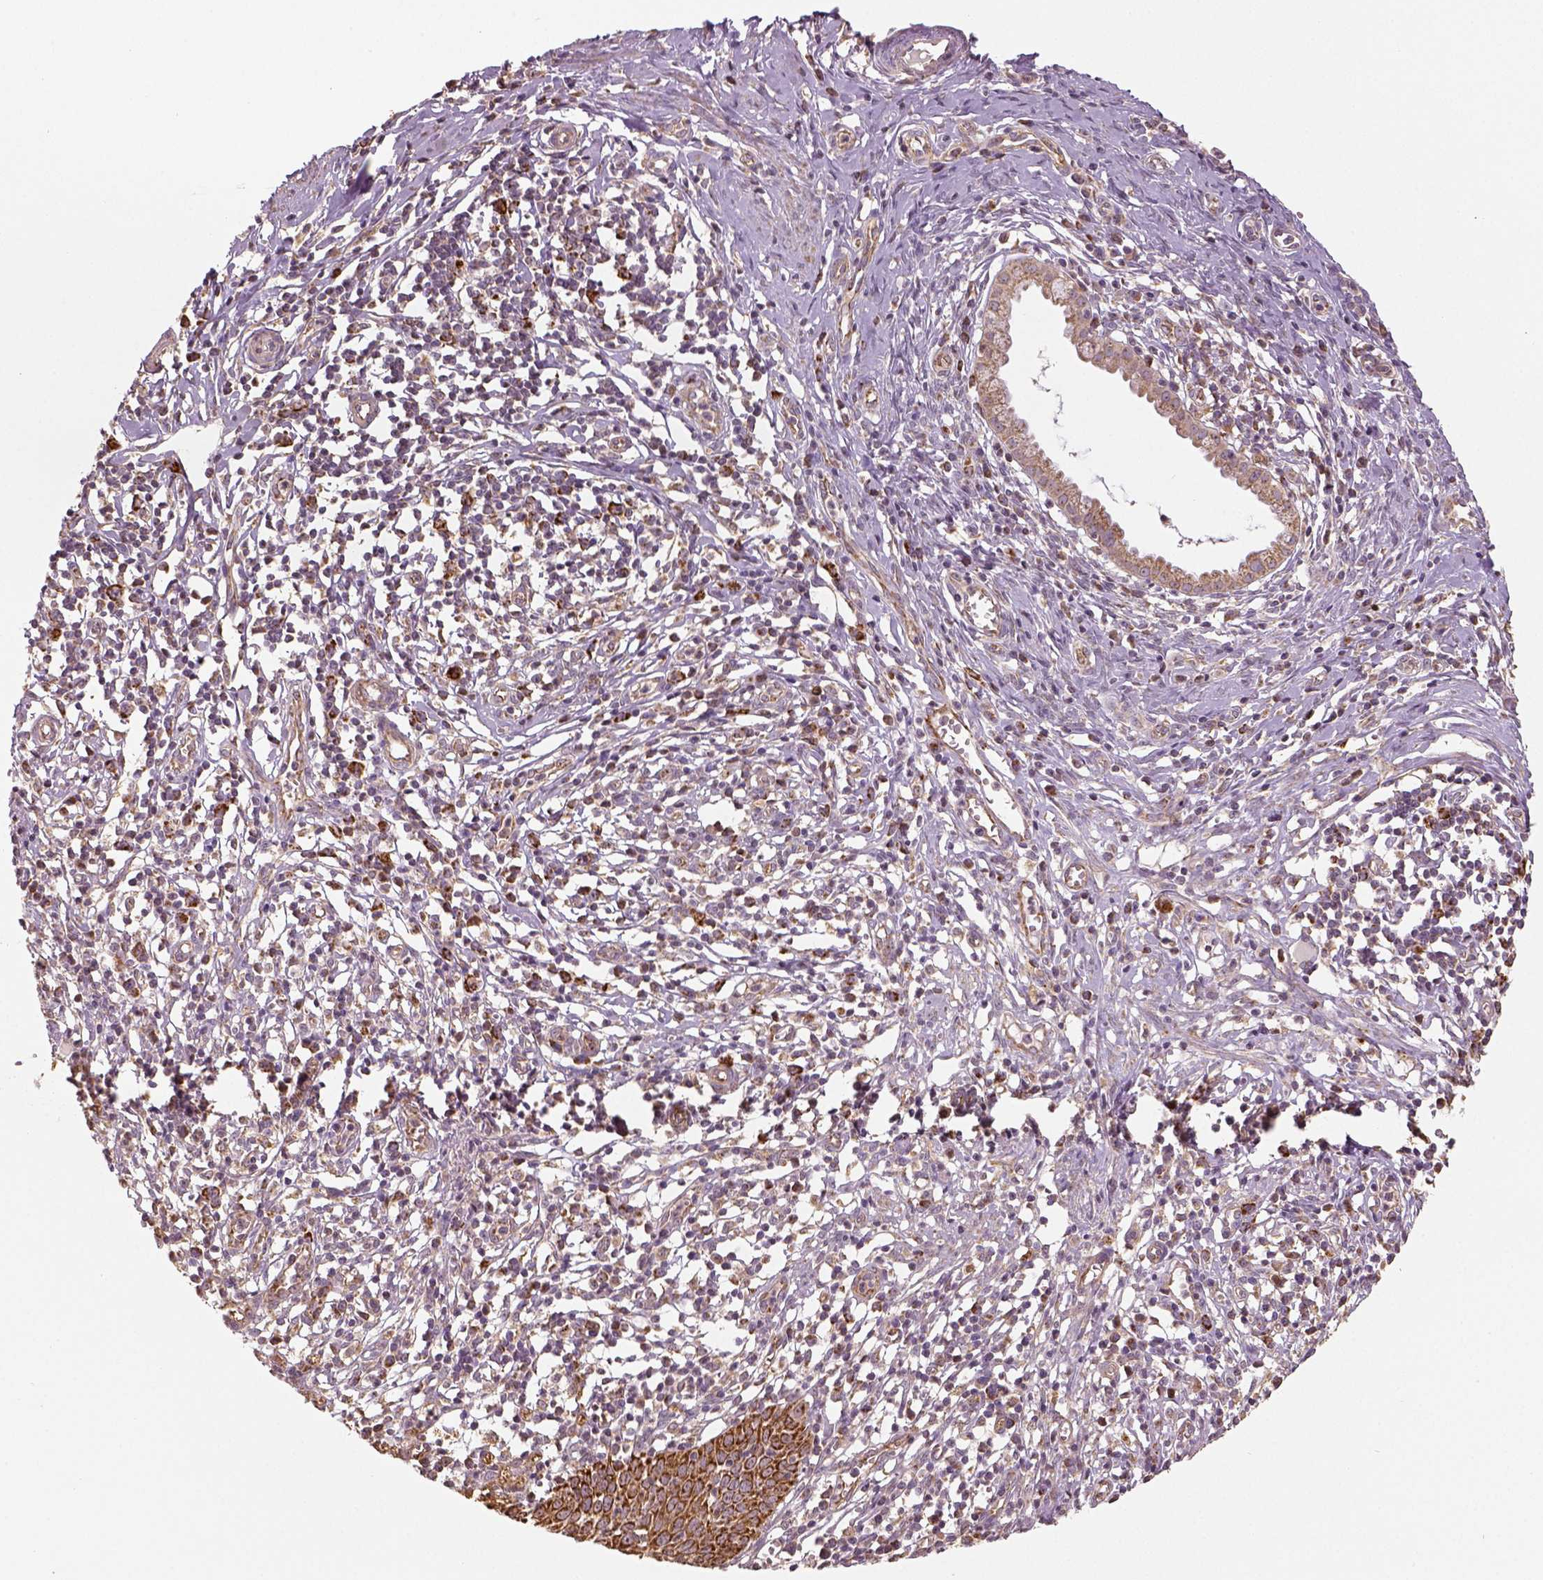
{"staining": {"intensity": "strong", "quantity": ">75%", "location": "cytoplasmic/membranous"}, "tissue": "cervical cancer", "cell_type": "Tumor cells", "image_type": "cancer", "snomed": [{"axis": "morphology", "description": "Squamous cell carcinoma, NOS"}, {"axis": "topography", "description": "Cervix"}], "caption": "Tumor cells show high levels of strong cytoplasmic/membranous expression in approximately >75% of cells in squamous cell carcinoma (cervical). Nuclei are stained in blue.", "gene": "PGAM5", "patient": {"sex": "female", "age": 63}}